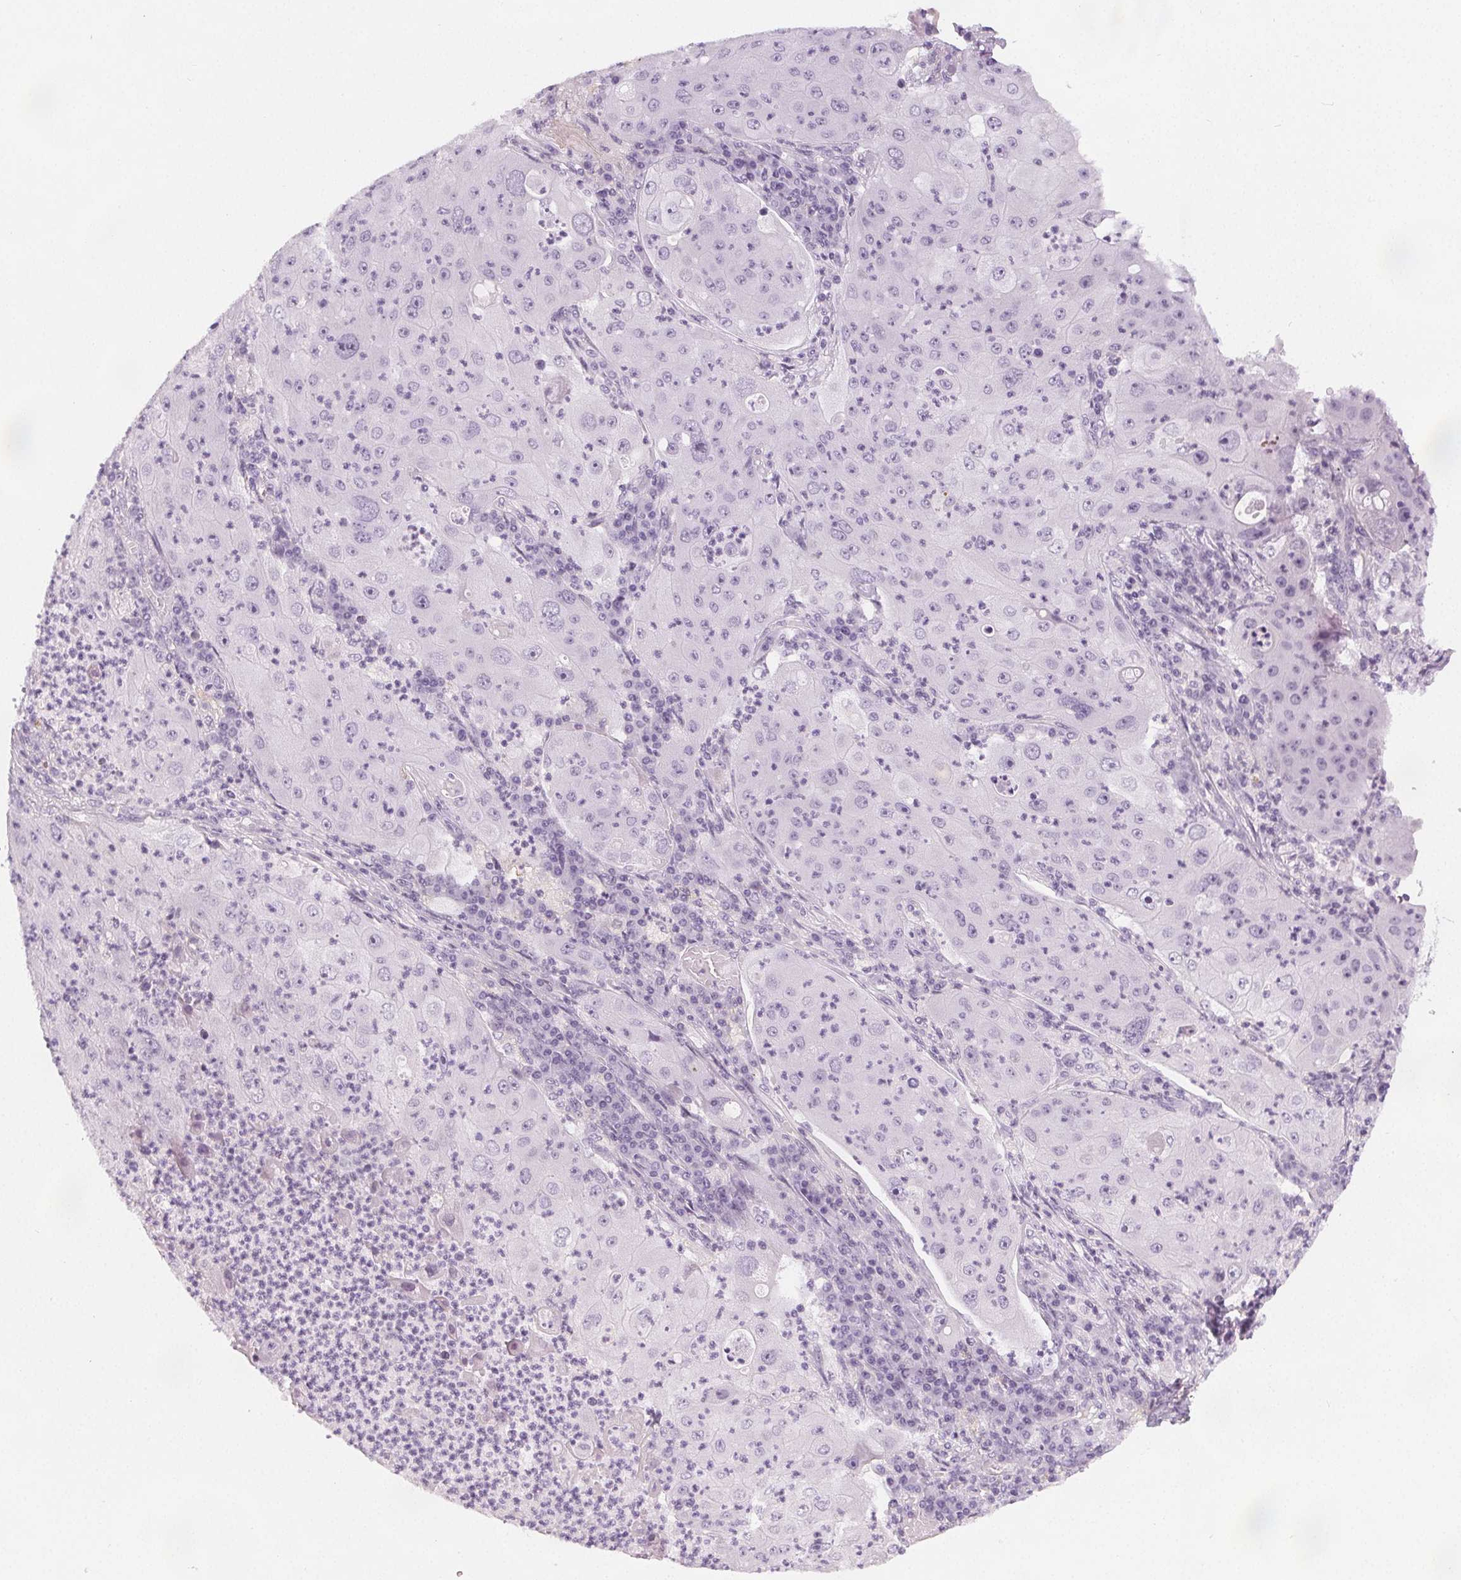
{"staining": {"intensity": "negative", "quantity": "none", "location": "none"}, "tissue": "lung cancer", "cell_type": "Tumor cells", "image_type": "cancer", "snomed": [{"axis": "morphology", "description": "Squamous cell carcinoma, NOS"}, {"axis": "topography", "description": "Lung"}], "caption": "A histopathology image of lung squamous cell carcinoma stained for a protein shows no brown staining in tumor cells.", "gene": "SLC5A12", "patient": {"sex": "female", "age": 59}}